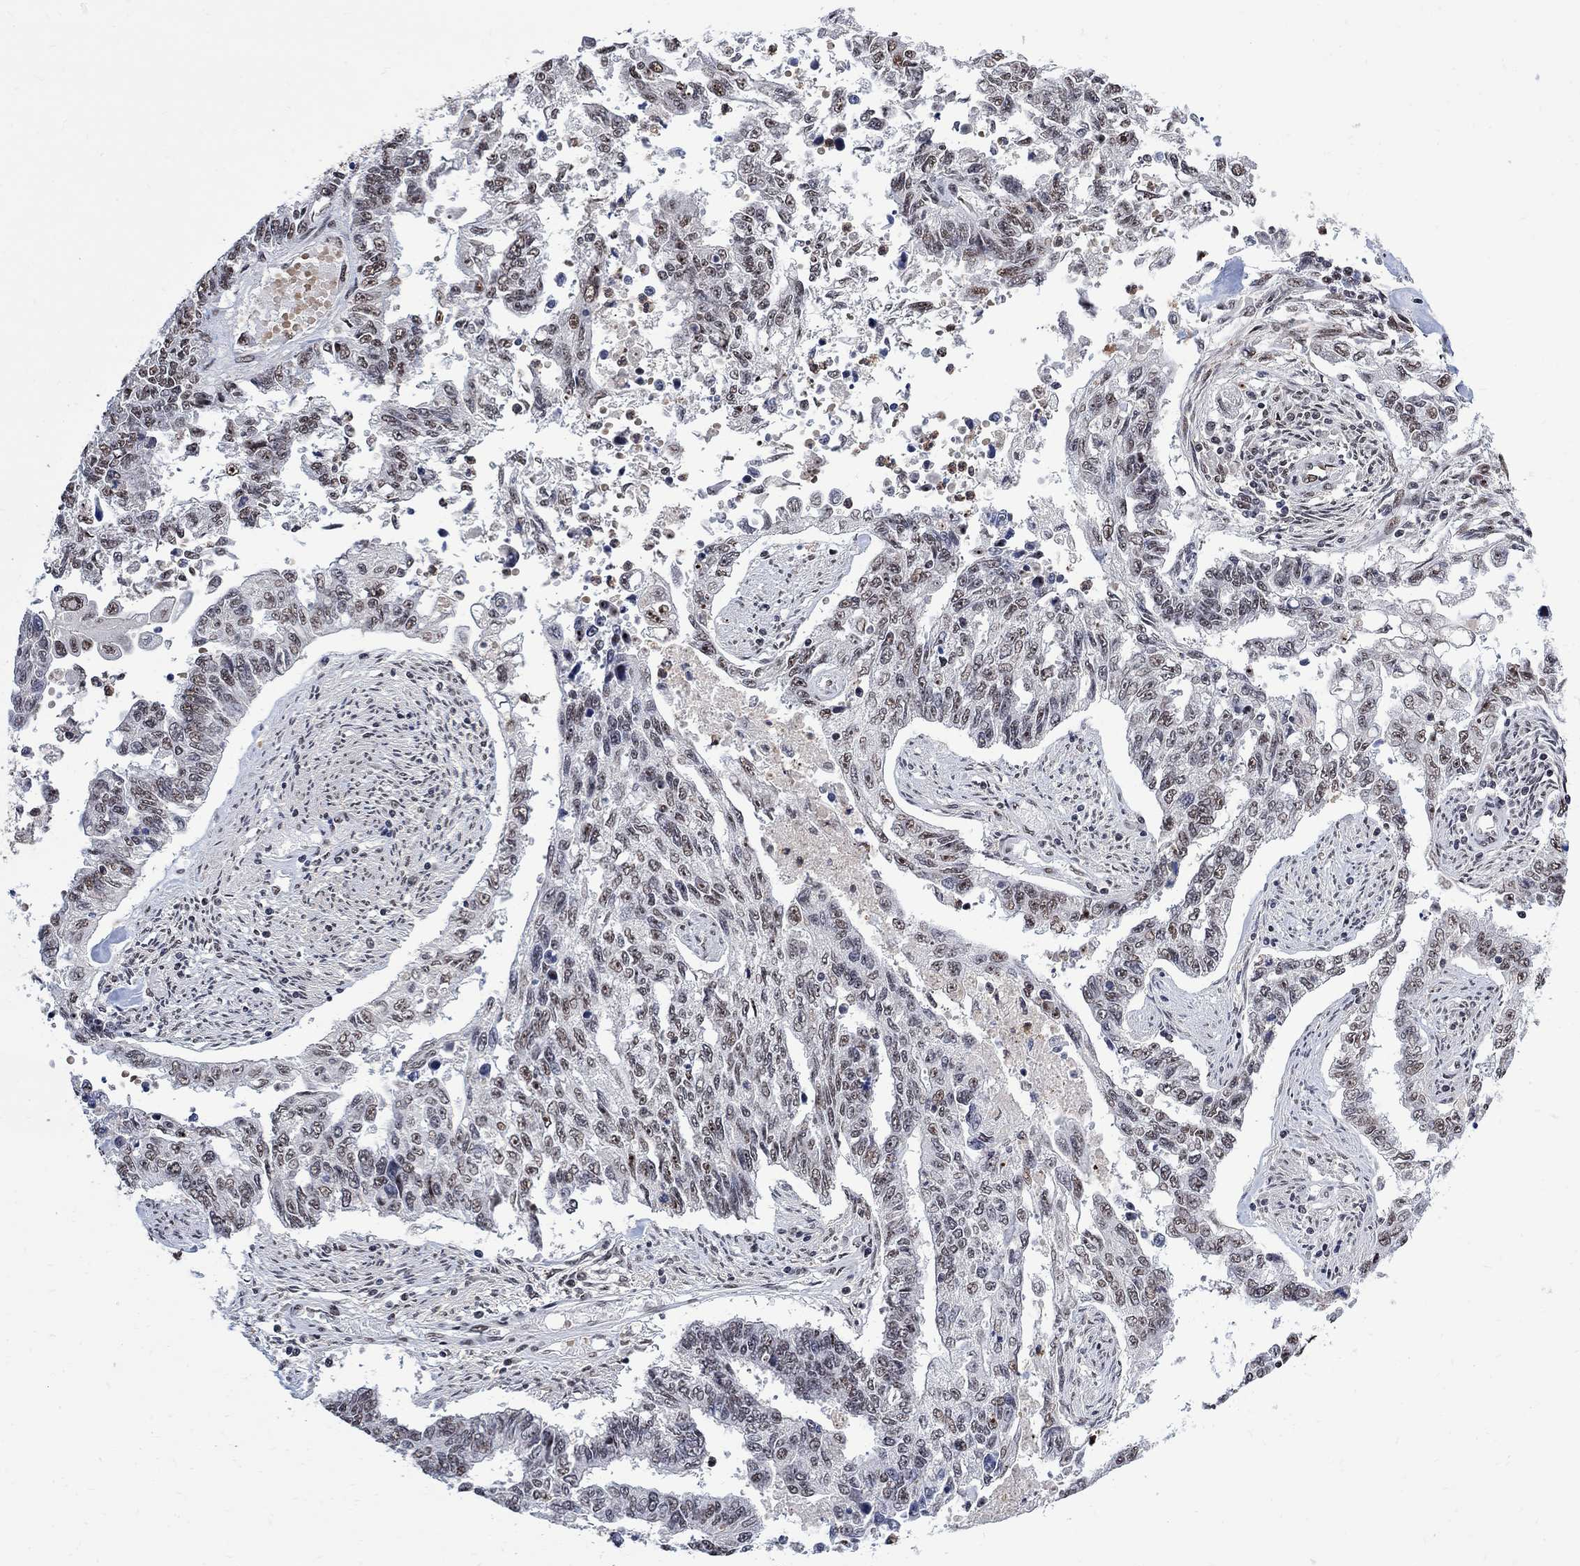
{"staining": {"intensity": "weak", "quantity": "25%-75%", "location": "nuclear"}, "tissue": "endometrial cancer", "cell_type": "Tumor cells", "image_type": "cancer", "snomed": [{"axis": "morphology", "description": "Adenocarcinoma, NOS"}, {"axis": "topography", "description": "Uterus"}], "caption": "About 25%-75% of tumor cells in human endometrial cancer exhibit weak nuclear protein positivity as visualized by brown immunohistochemical staining.", "gene": "E4F1", "patient": {"sex": "female", "age": 59}}